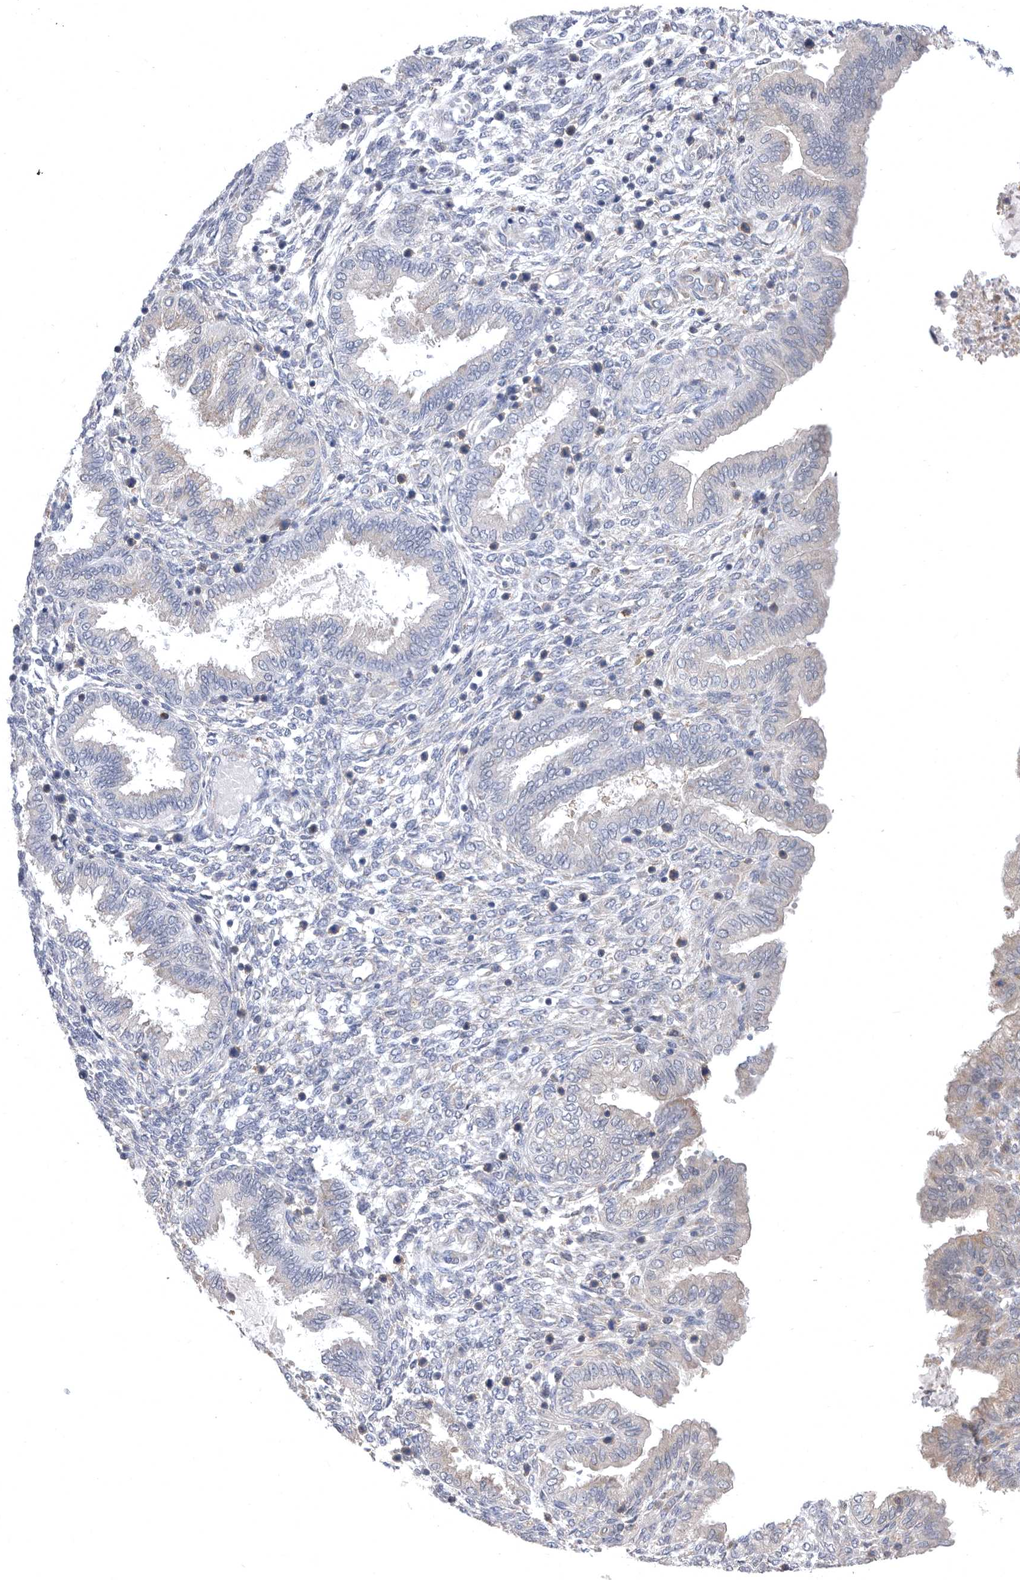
{"staining": {"intensity": "negative", "quantity": "none", "location": "none"}, "tissue": "endometrium", "cell_type": "Cells in endometrial stroma", "image_type": "normal", "snomed": [{"axis": "morphology", "description": "Normal tissue, NOS"}, {"axis": "topography", "description": "Endometrium"}], "caption": "Immunohistochemistry (IHC) histopathology image of benign endometrium: endometrium stained with DAB (3,3'-diaminobenzidine) reveals no significant protein positivity in cells in endometrial stroma.", "gene": "CCT4", "patient": {"sex": "female", "age": 33}}